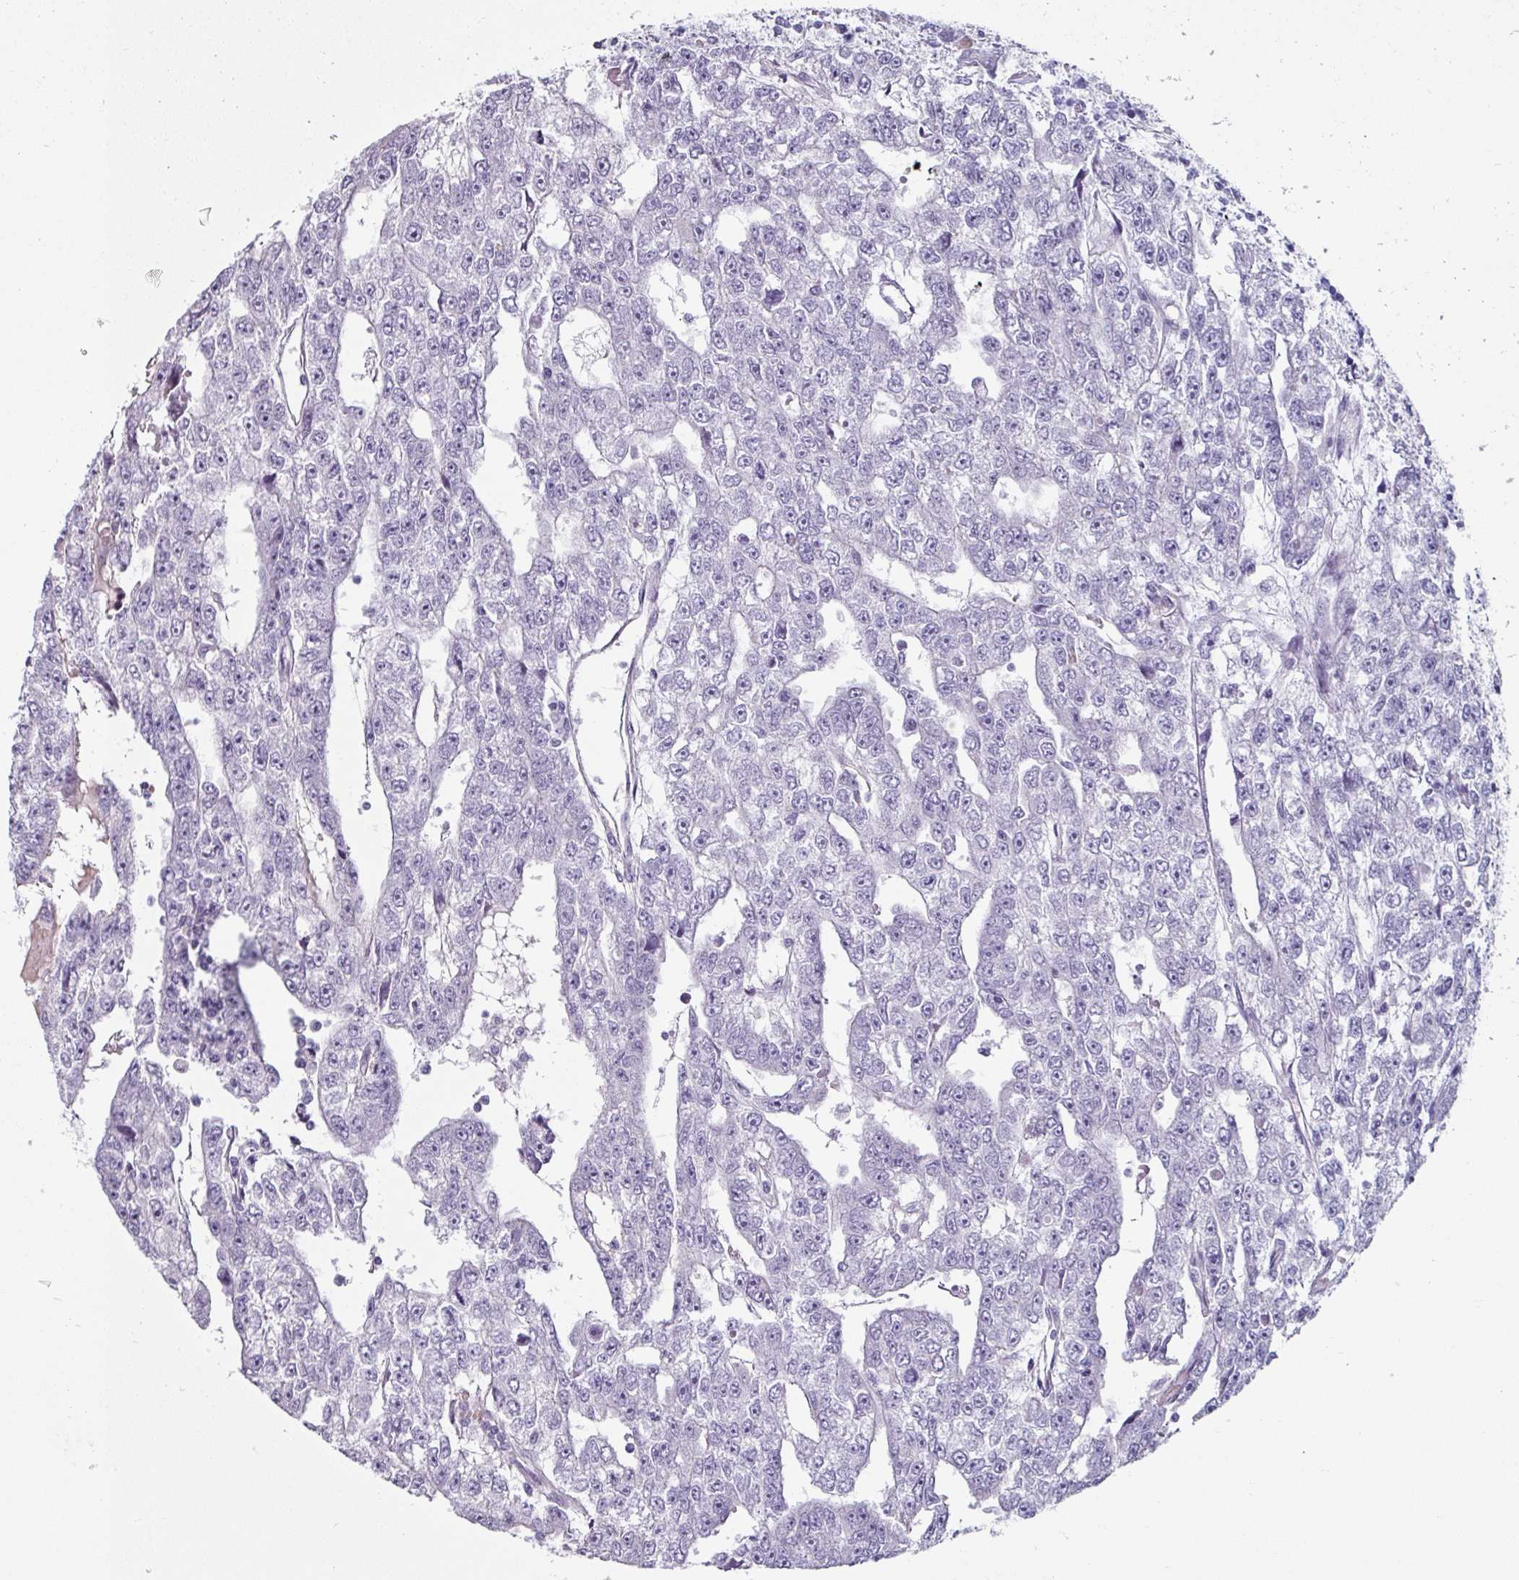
{"staining": {"intensity": "negative", "quantity": "none", "location": "none"}, "tissue": "testis cancer", "cell_type": "Tumor cells", "image_type": "cancer", "snomed": [{"axis": "morphology", "description": "Carcinoma, Embryonal, NOS"}, {"axis": "topography", "description": "Testis"}], "caption": "A photomicrograph of human embryonal carcinoma (testis) is negative for staining in tumor cells.", "gene": "CLCA1", "patient": {"sex": "male", "age": 20}}